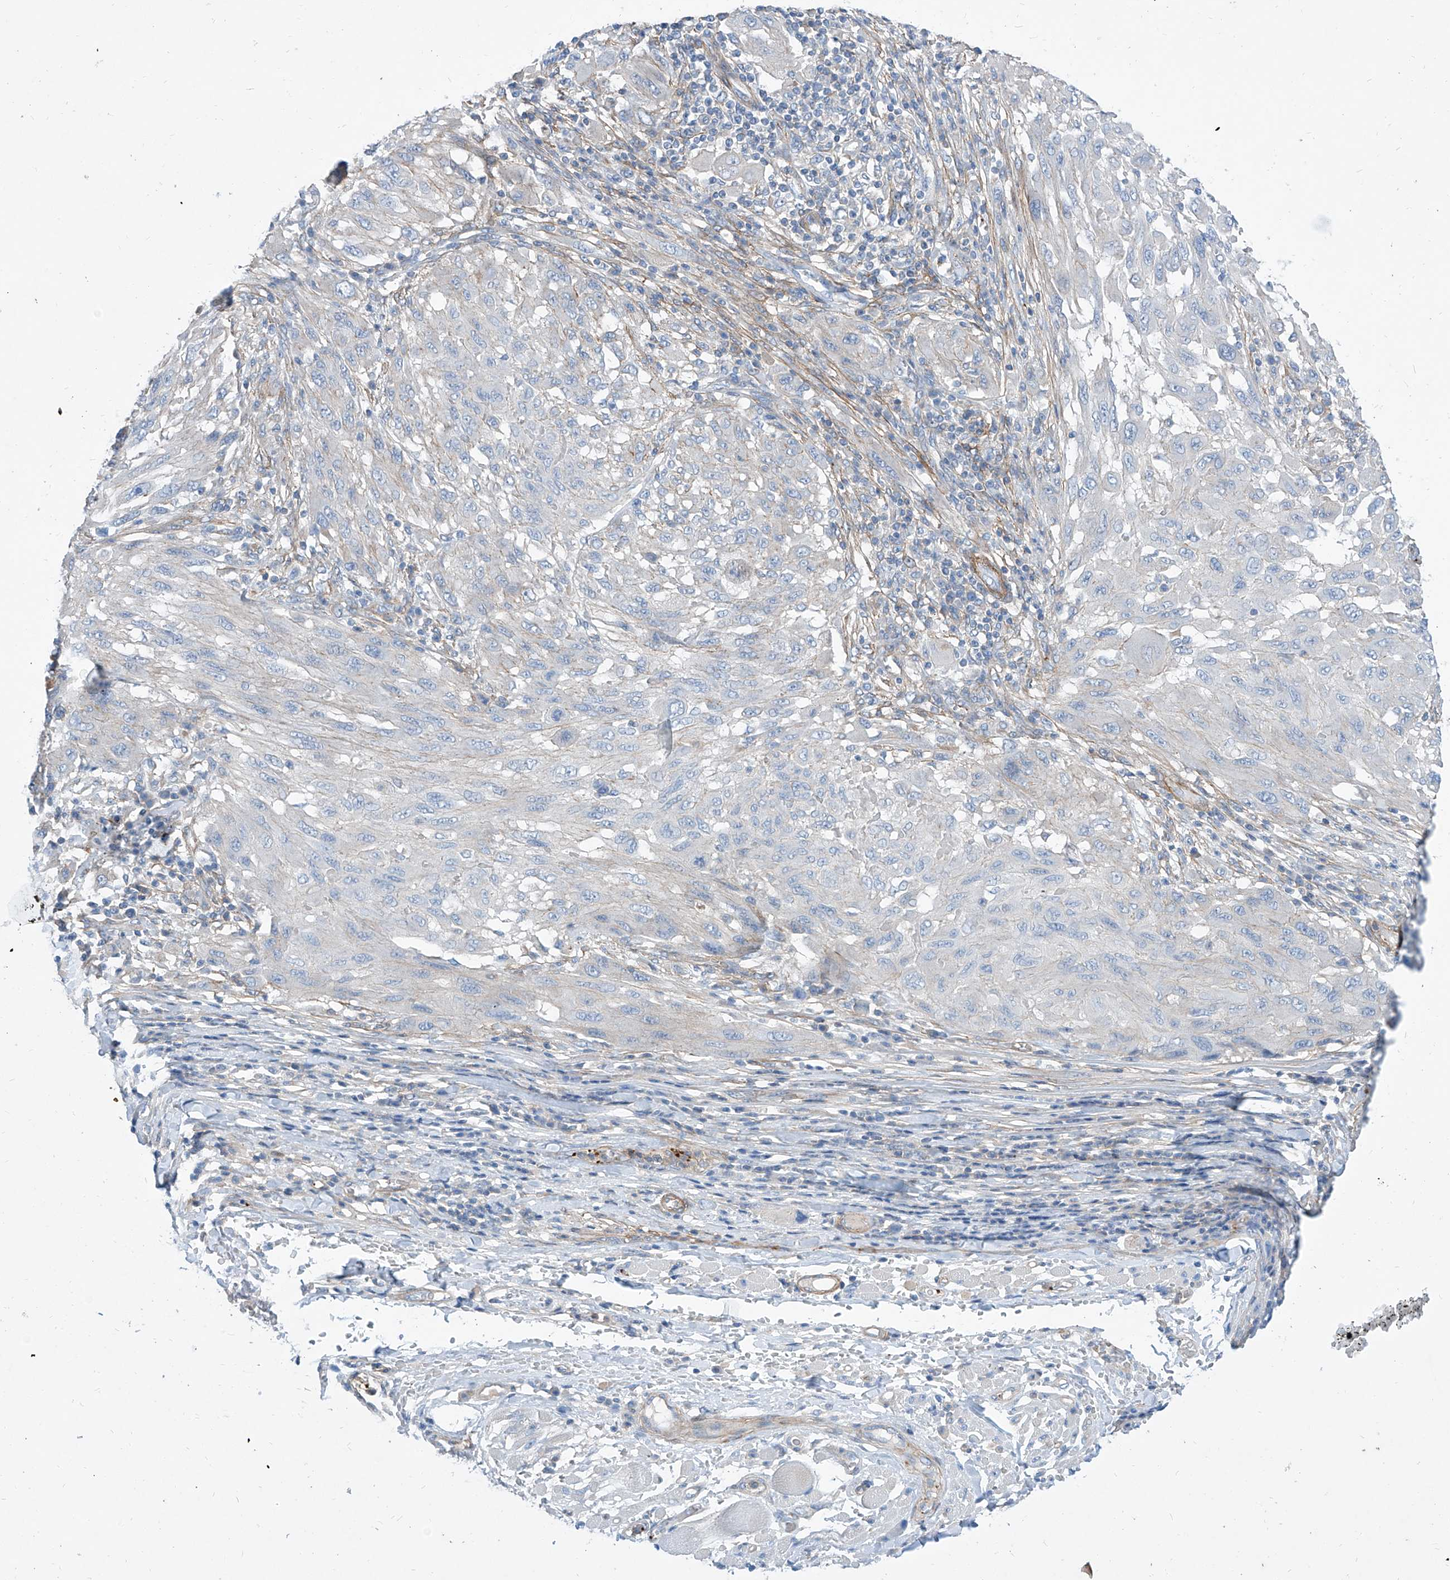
{"staining": {"intensity": "negative", "quantity": "none", "location": "none"}, "tissue": "melanoma", "cell_type": "Tumor cells", "image_type": "cancer", "snomed": [{"axis": "morphology", "description": "Malignant melanoma, NOS"}, {"axis": "topography", "description": "Skin"}], "caption": "A micrograph of human malignant melanoma is negative for staining in tumor cells.", "gene": "TAS2R60", "patient": {"sex": "female", "age": 91}}